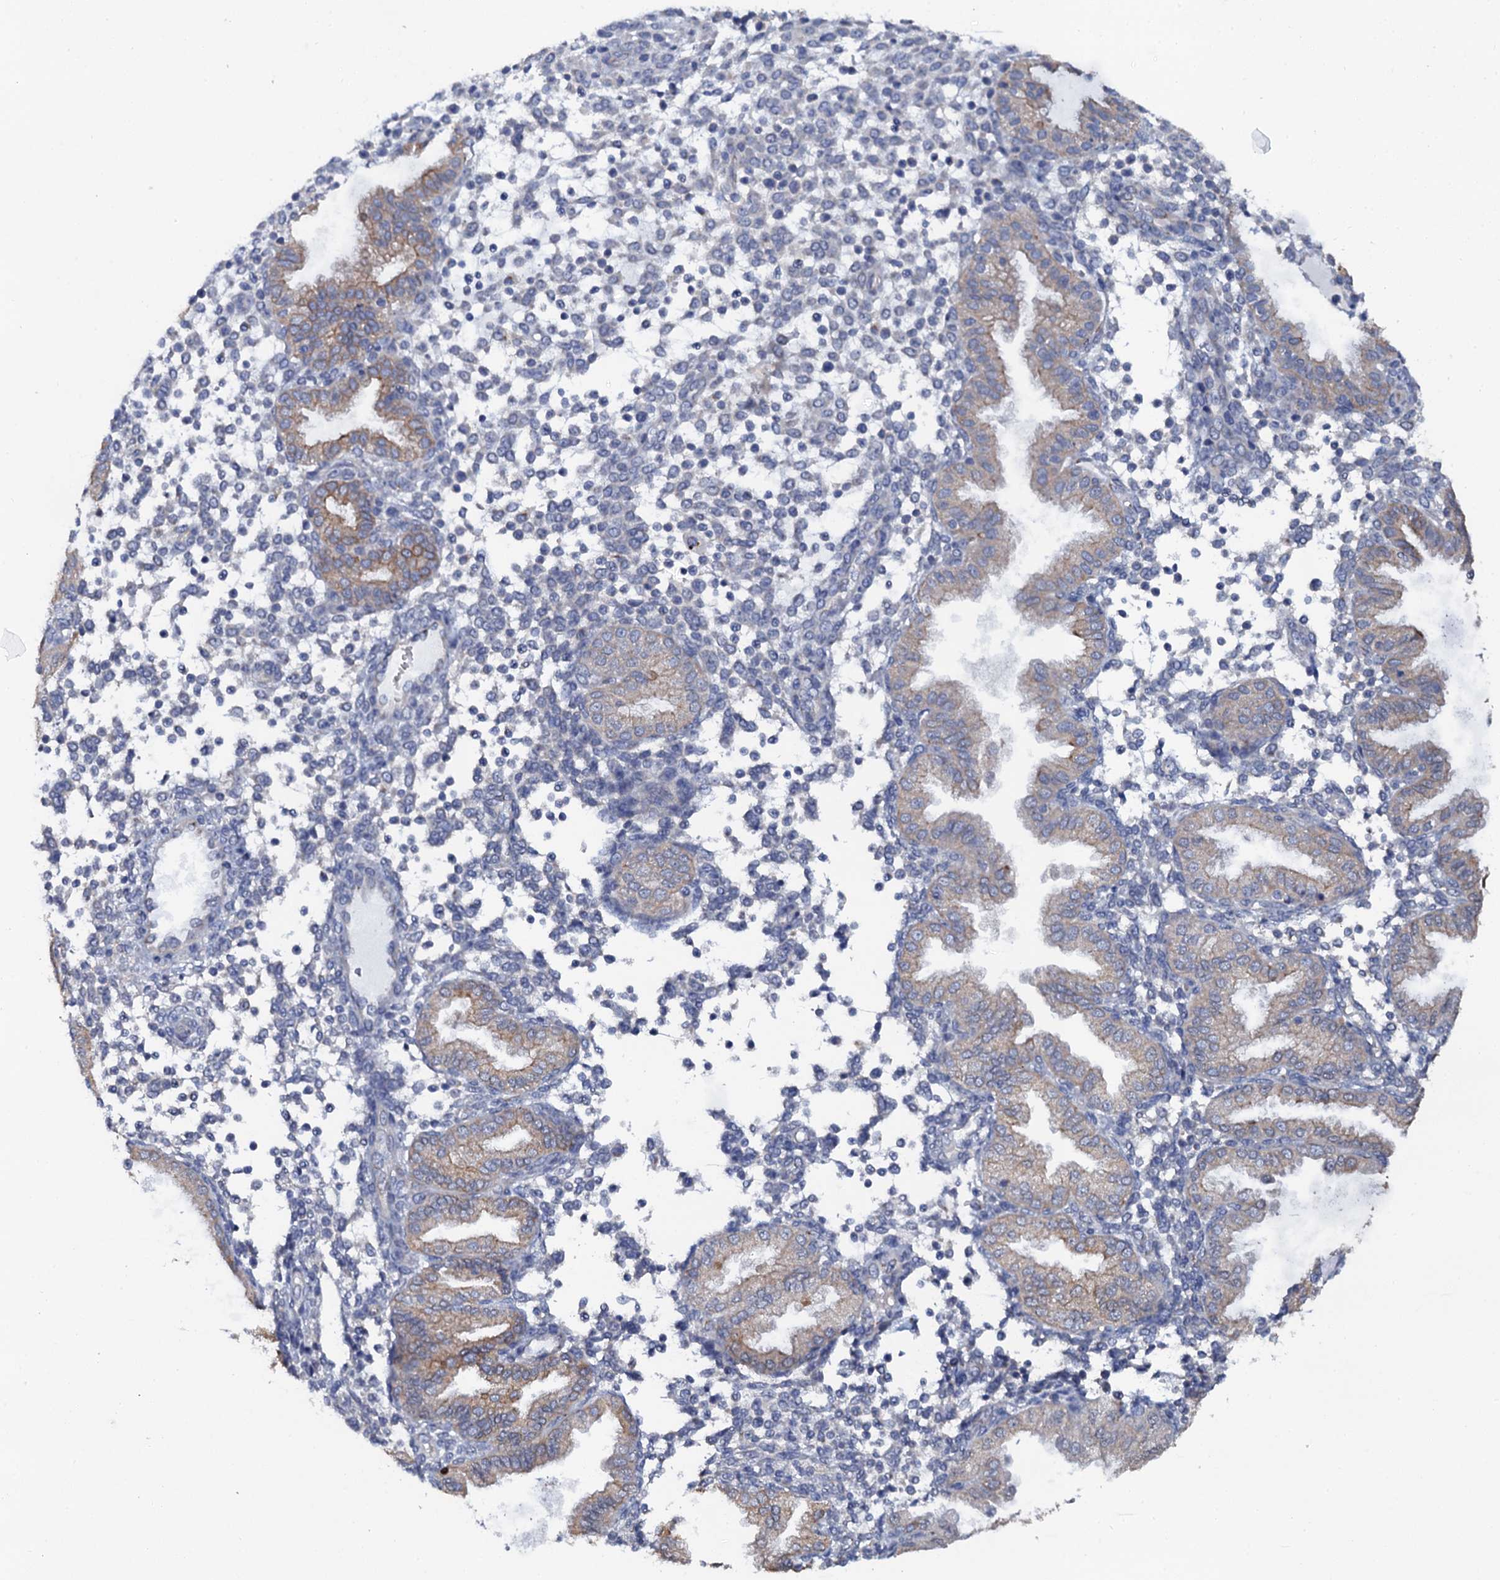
{"staining": {"intensity": "negative", "quantity": "none", "location": "none"}, "tissue": "endometrium", "cell_type": "Cells in endometrial stroma", "image_type": "normal", "snomed": [{"axis": "morphology", "description": "Normal tissue, NOS"}, {"axis": "topography", "description": "Endometrium"}], "caption": "Micrograph shows no significant protein positivity in cells in endometrial stroma of unremarkable endometrium. The staining is performed using DAB (3,3'-diaminobenzidine) brown chromogen with nuclei counter-stained in using hematoxylin.", "gene": "GLCE", "patient": {"sex": "female", "age": 53}}